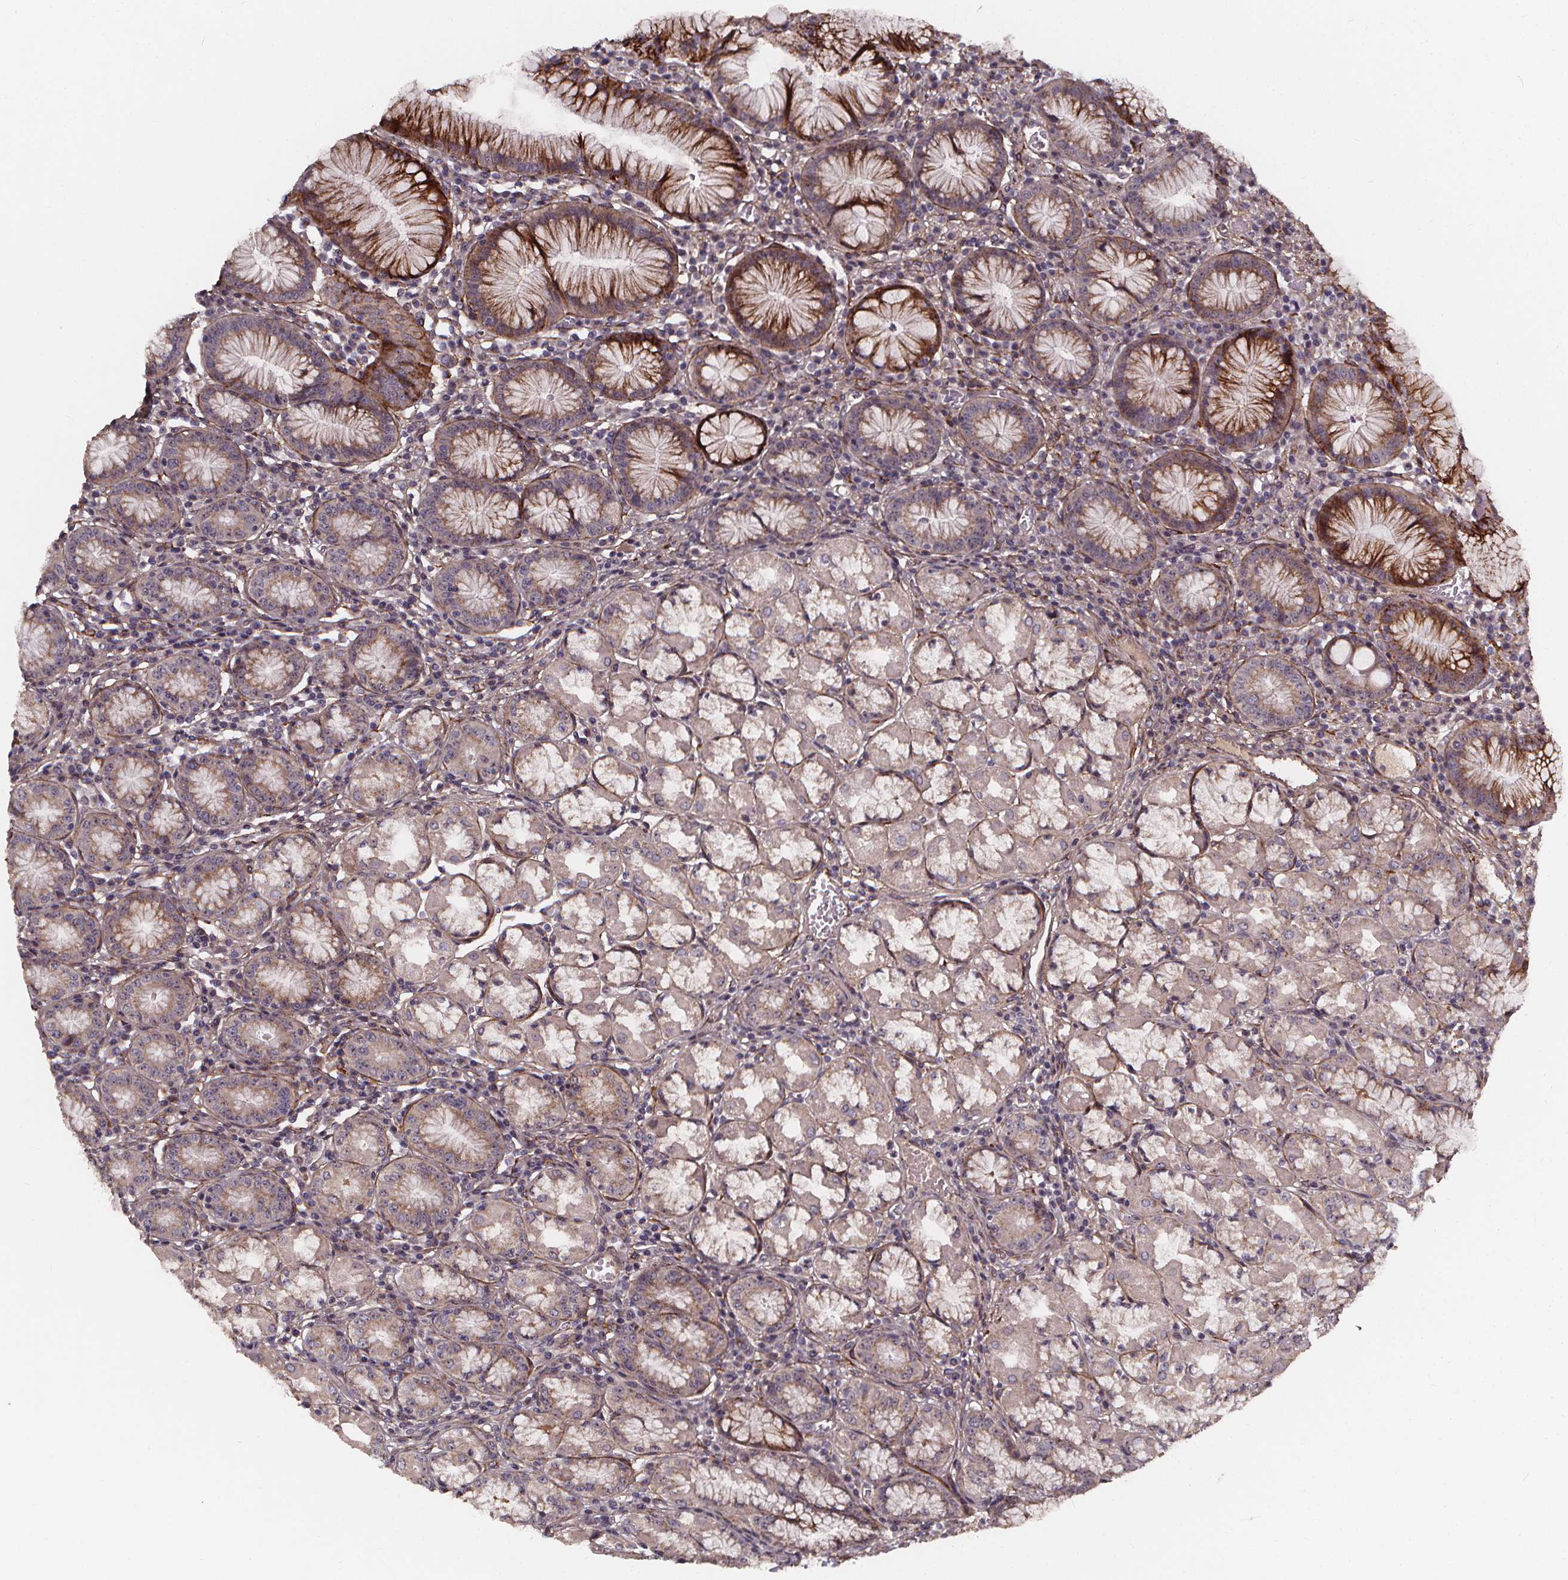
{"staining": {"intensity": "strong", "quantity": "<25%", "location": "cytoplasmic/membranous"}, "tissue": "stomach", "cell_type": "Glandular cells", "image_type": "normal", "snomed": [{"axis": "morphology", "description": "Normal tissue, NOS"}, {"axis": "topography", "description": "Stomach"}], "caption": "Benign stomach was stained to show a protein in brown. There is medium levels of strong cytoplasmic/membranous positivity in about <25% of glandular cells. The staining was performed using DAB, with brown indicating positive protein expression. Nuclei are stained blue with hematoxylin.", "gene": "AEBP1", "patient": {"sex": "male", "age": 55}}